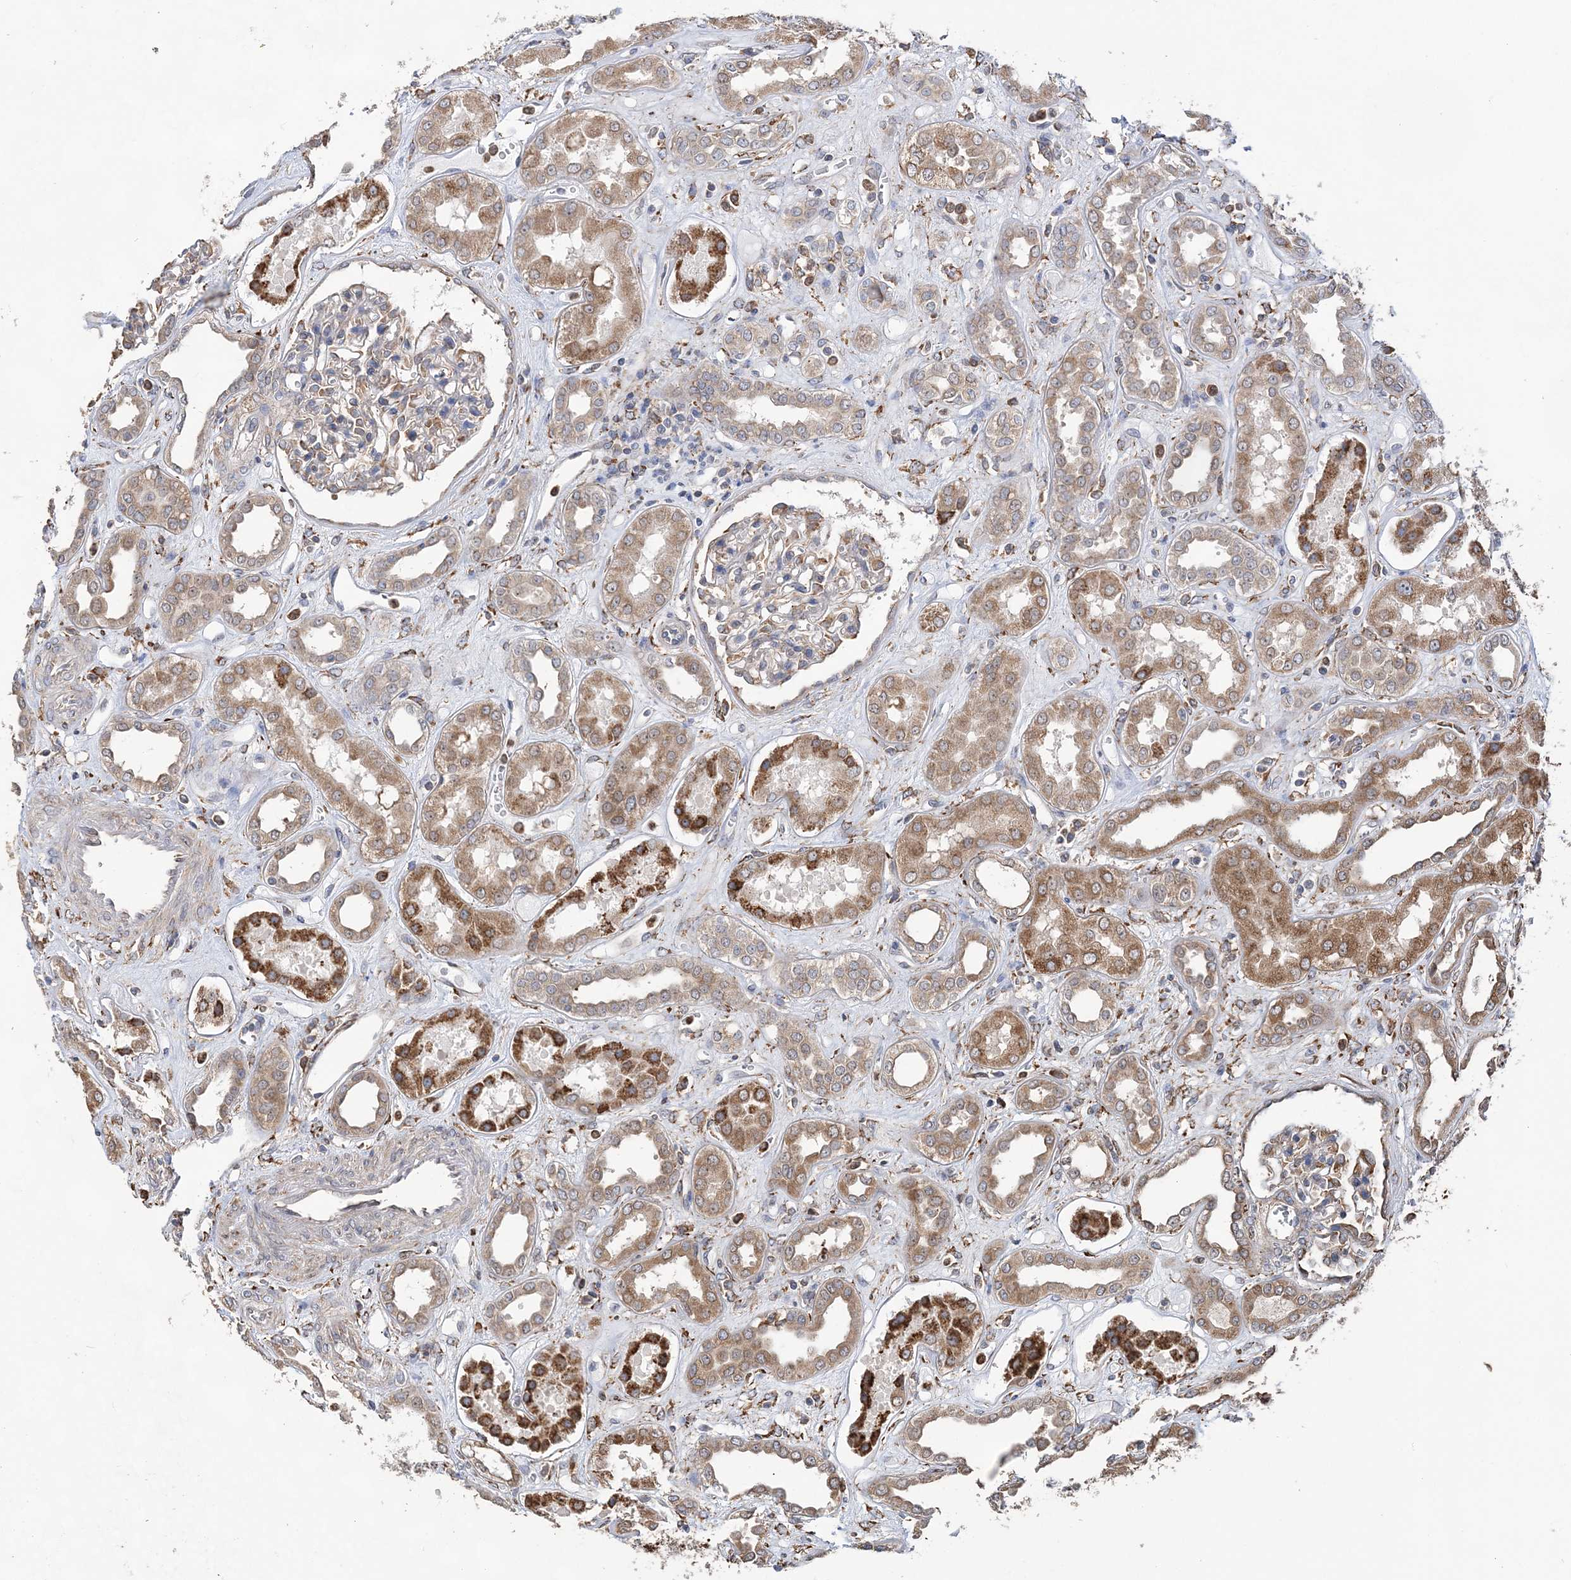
{"staining": {"intensity": "moderate", "quantity": "<25%", "location": "cytoplasmic/membranous"}, "tissue": "kidney", "cell_type": "Cells in glomeruli", "image_type": "normal", "snomed": [{"axis": "morphology", "description": "Normal tissue, NOS"}, {"axis": "topography", "description": "Kidney"}], "caption": "Immunohistochemistry (IHC) photomicrograph of normal kidney: kidney stained using IHC demonstrates low levels of moderate protein expression localized specifically in the cytoplasmic/membranous of cells in glomeruli, appearing as a cytoplasmic/membranous brown color.", "gene": "WDR12", "patient": {"sex": "male", "age": 59}}